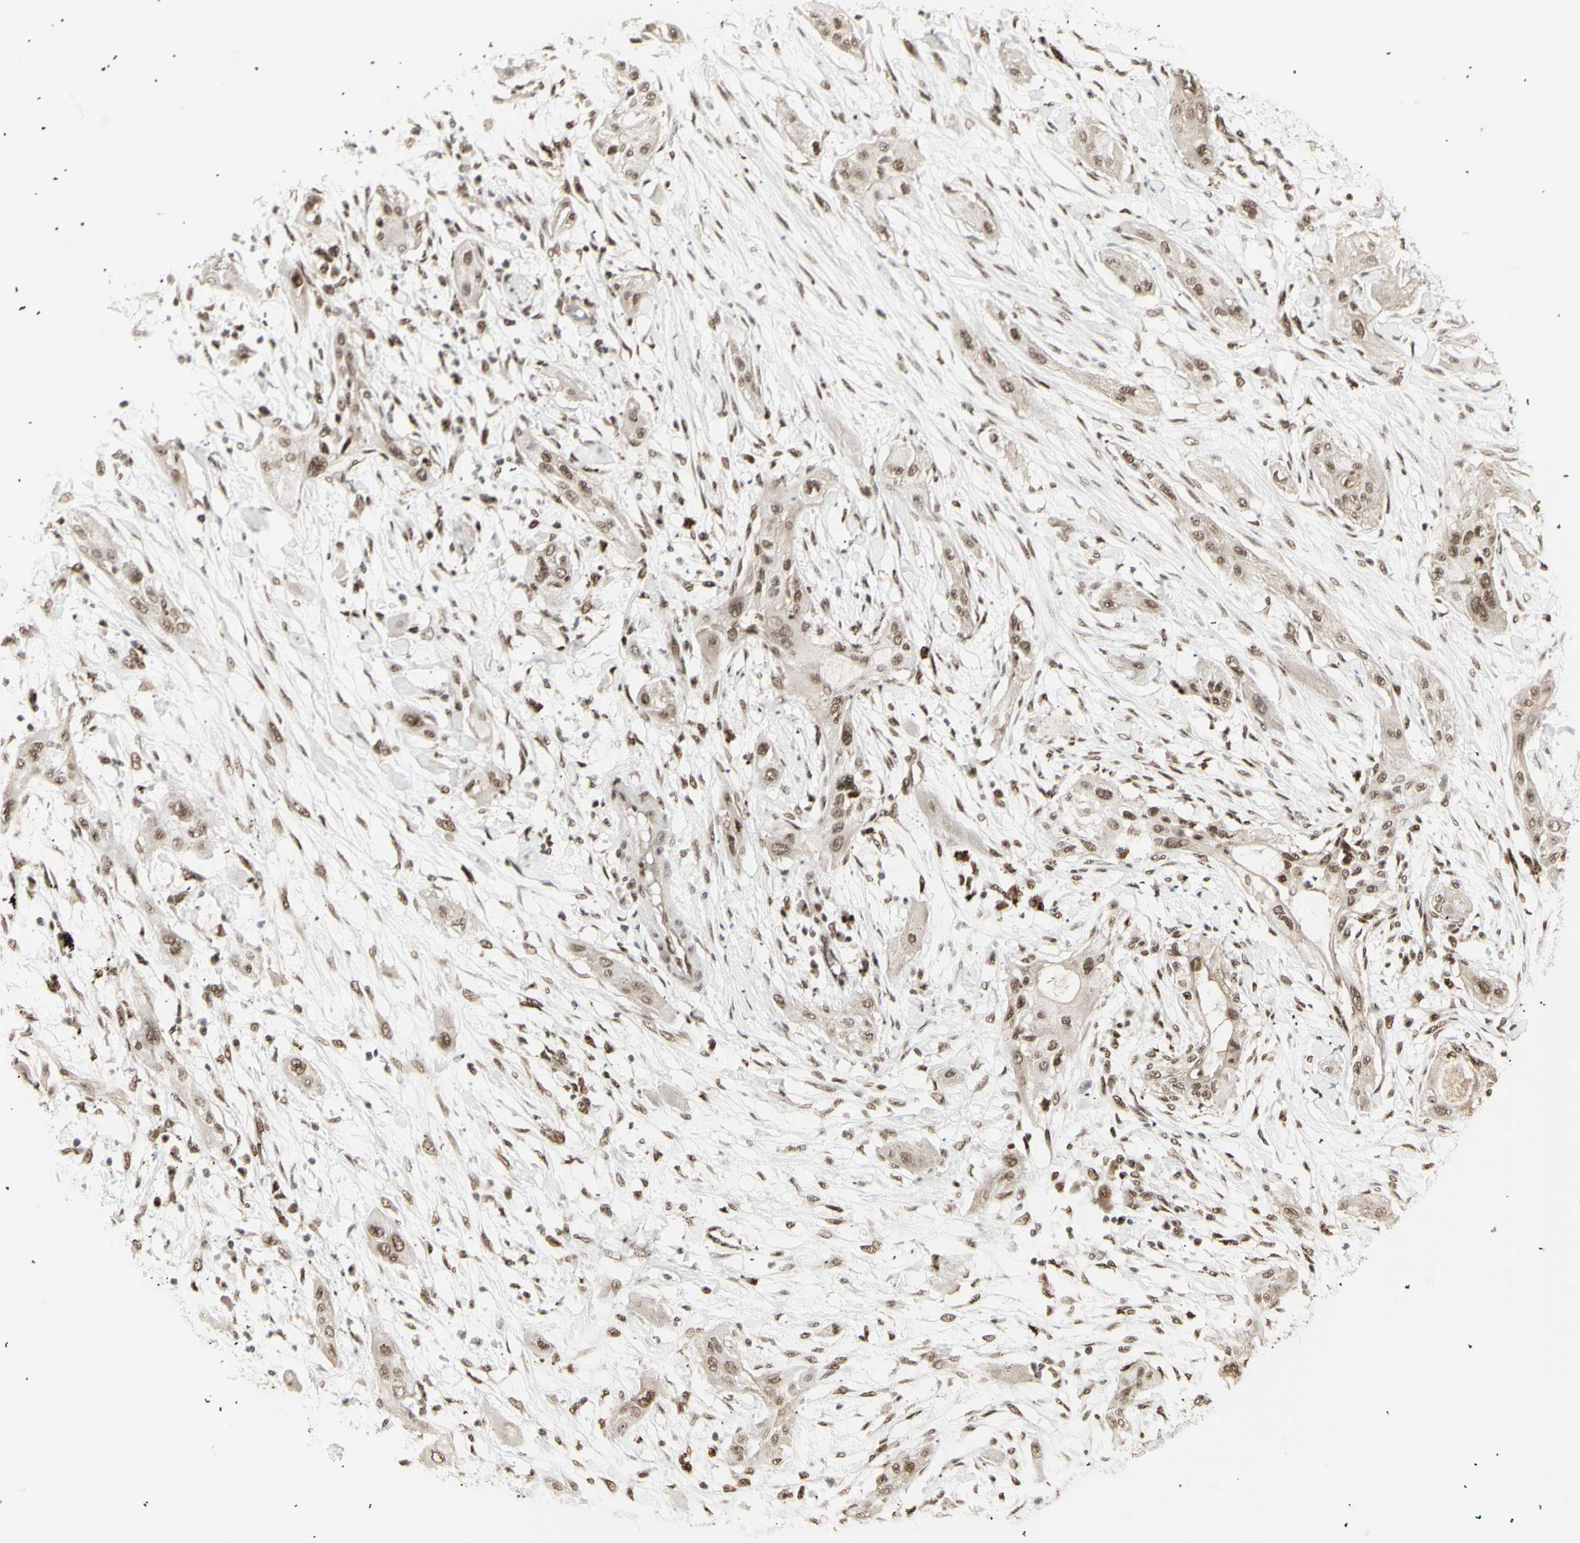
{"staining": {"intensity": "weak", "quantity": ">75%", "location": "cytoplasmic/membranous,nuclear"}, "tissue": "lung cancer", "cell_type": "Tumor cells", "image_type": "cancer", "snomed": [{"axis": "morphology", "description": "Squamous cell carcinoma, NOS"}, {"axis": "topography", "description": "Lung"}], "caption": "Immunohistochemistry of human lung cancer demonstrates low levels of weak cytoplasmic/membranous and nuclear staining in approximately >75% of tumor cells.", "gene": "CBX1", "patient": {"sex": "female", "age": 47}}